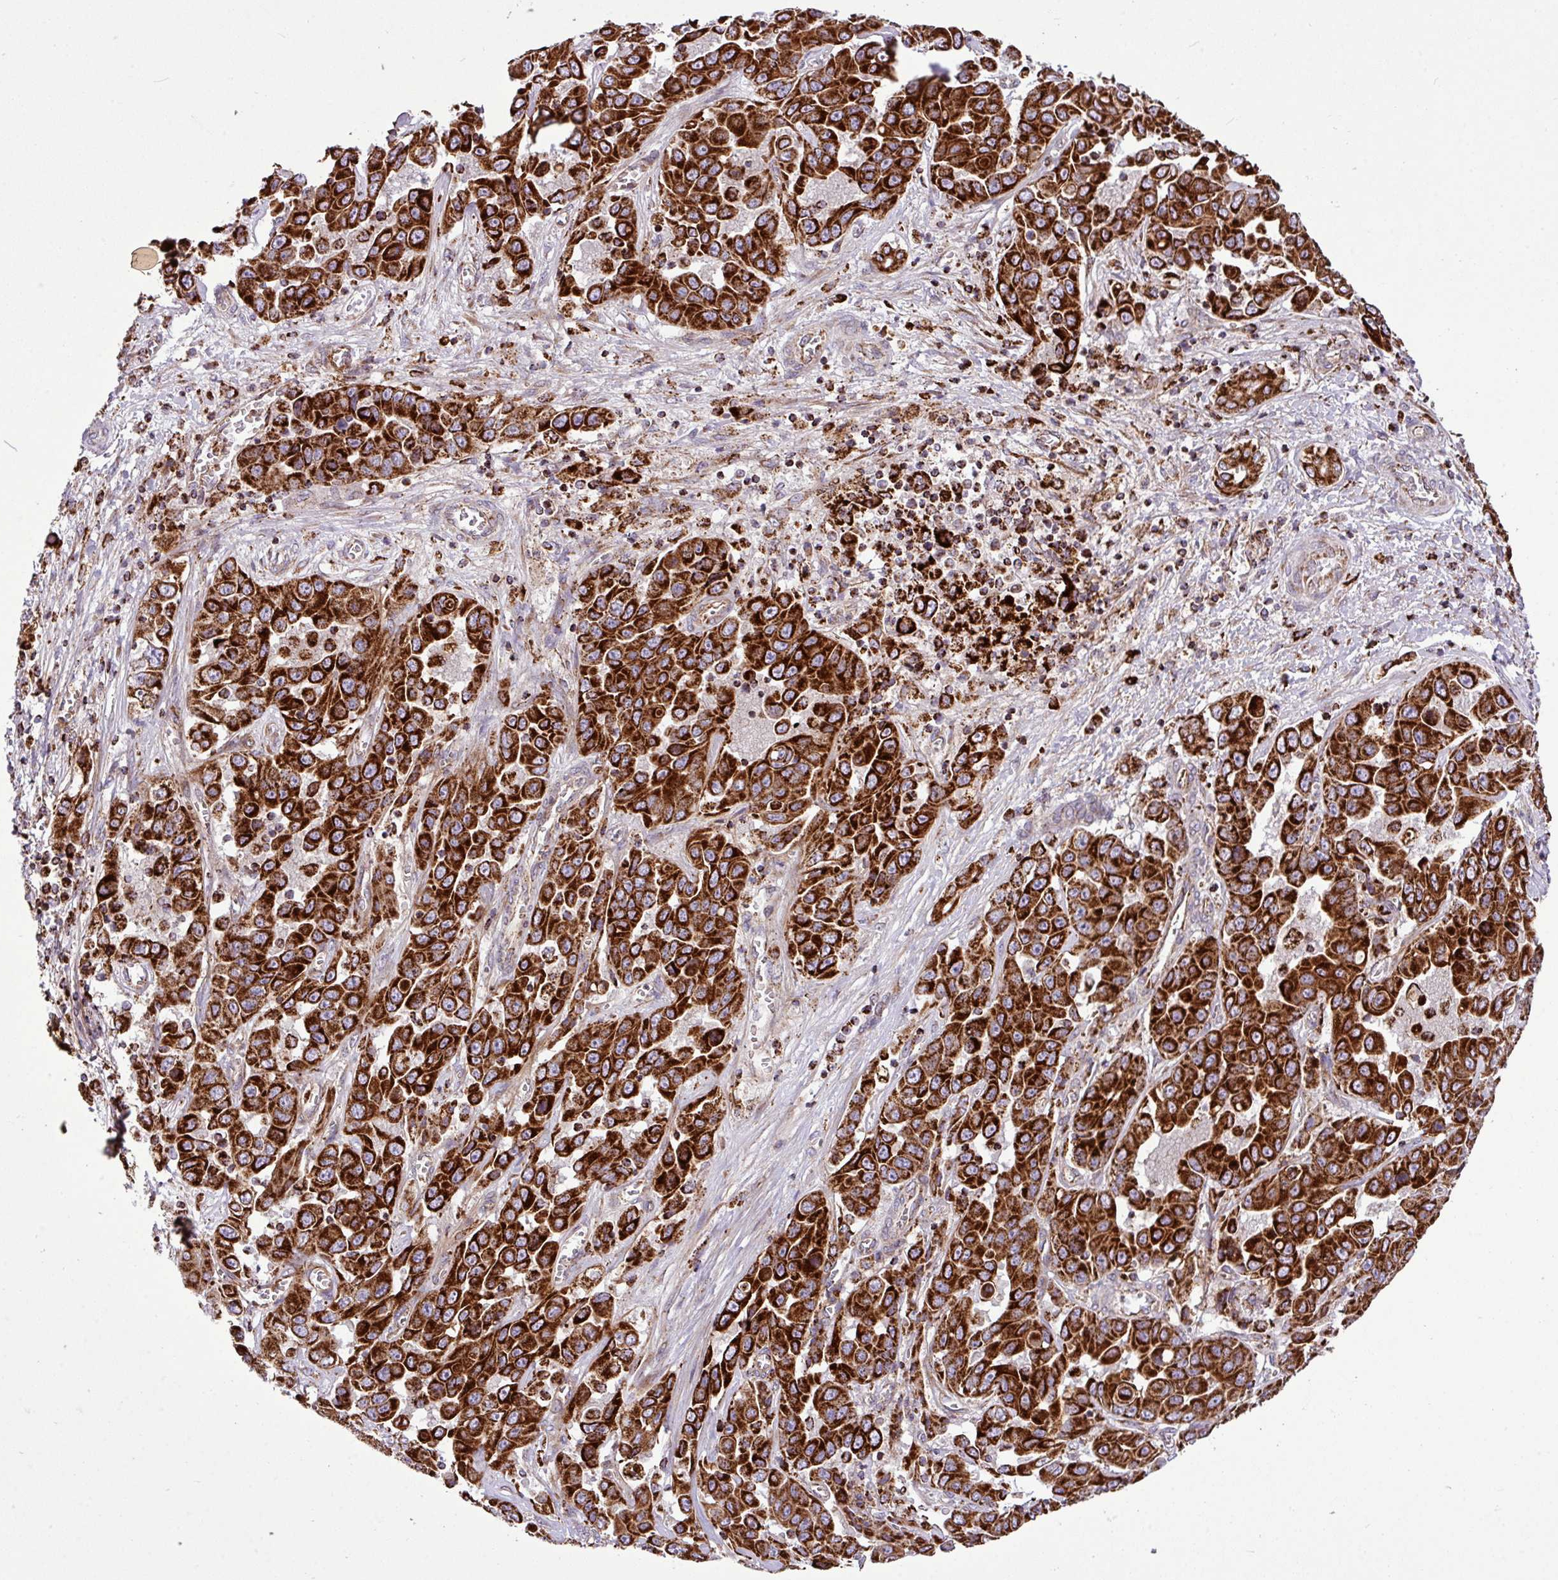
{"staining": {"intensity": "strong", "quantity": ">75%", "location": "cytoplasmic/membranous"}, "tissue": "liver cancer", "cell_type": "Tumor cells", "image_type": "cancer", "snomed": [{"axis": "morphology", "description": "Cholangiocarcinoma"}, {"axis": "topography", "description": "Liver"}], "caption": "Liver cancer (cholangiocarcinoma) tissue reveals strong cytoplasmic/membranous expression in approximately >75% of tumor cells", "gene": "ZNF569", "patient": {"sex": "female", "age": 52}}